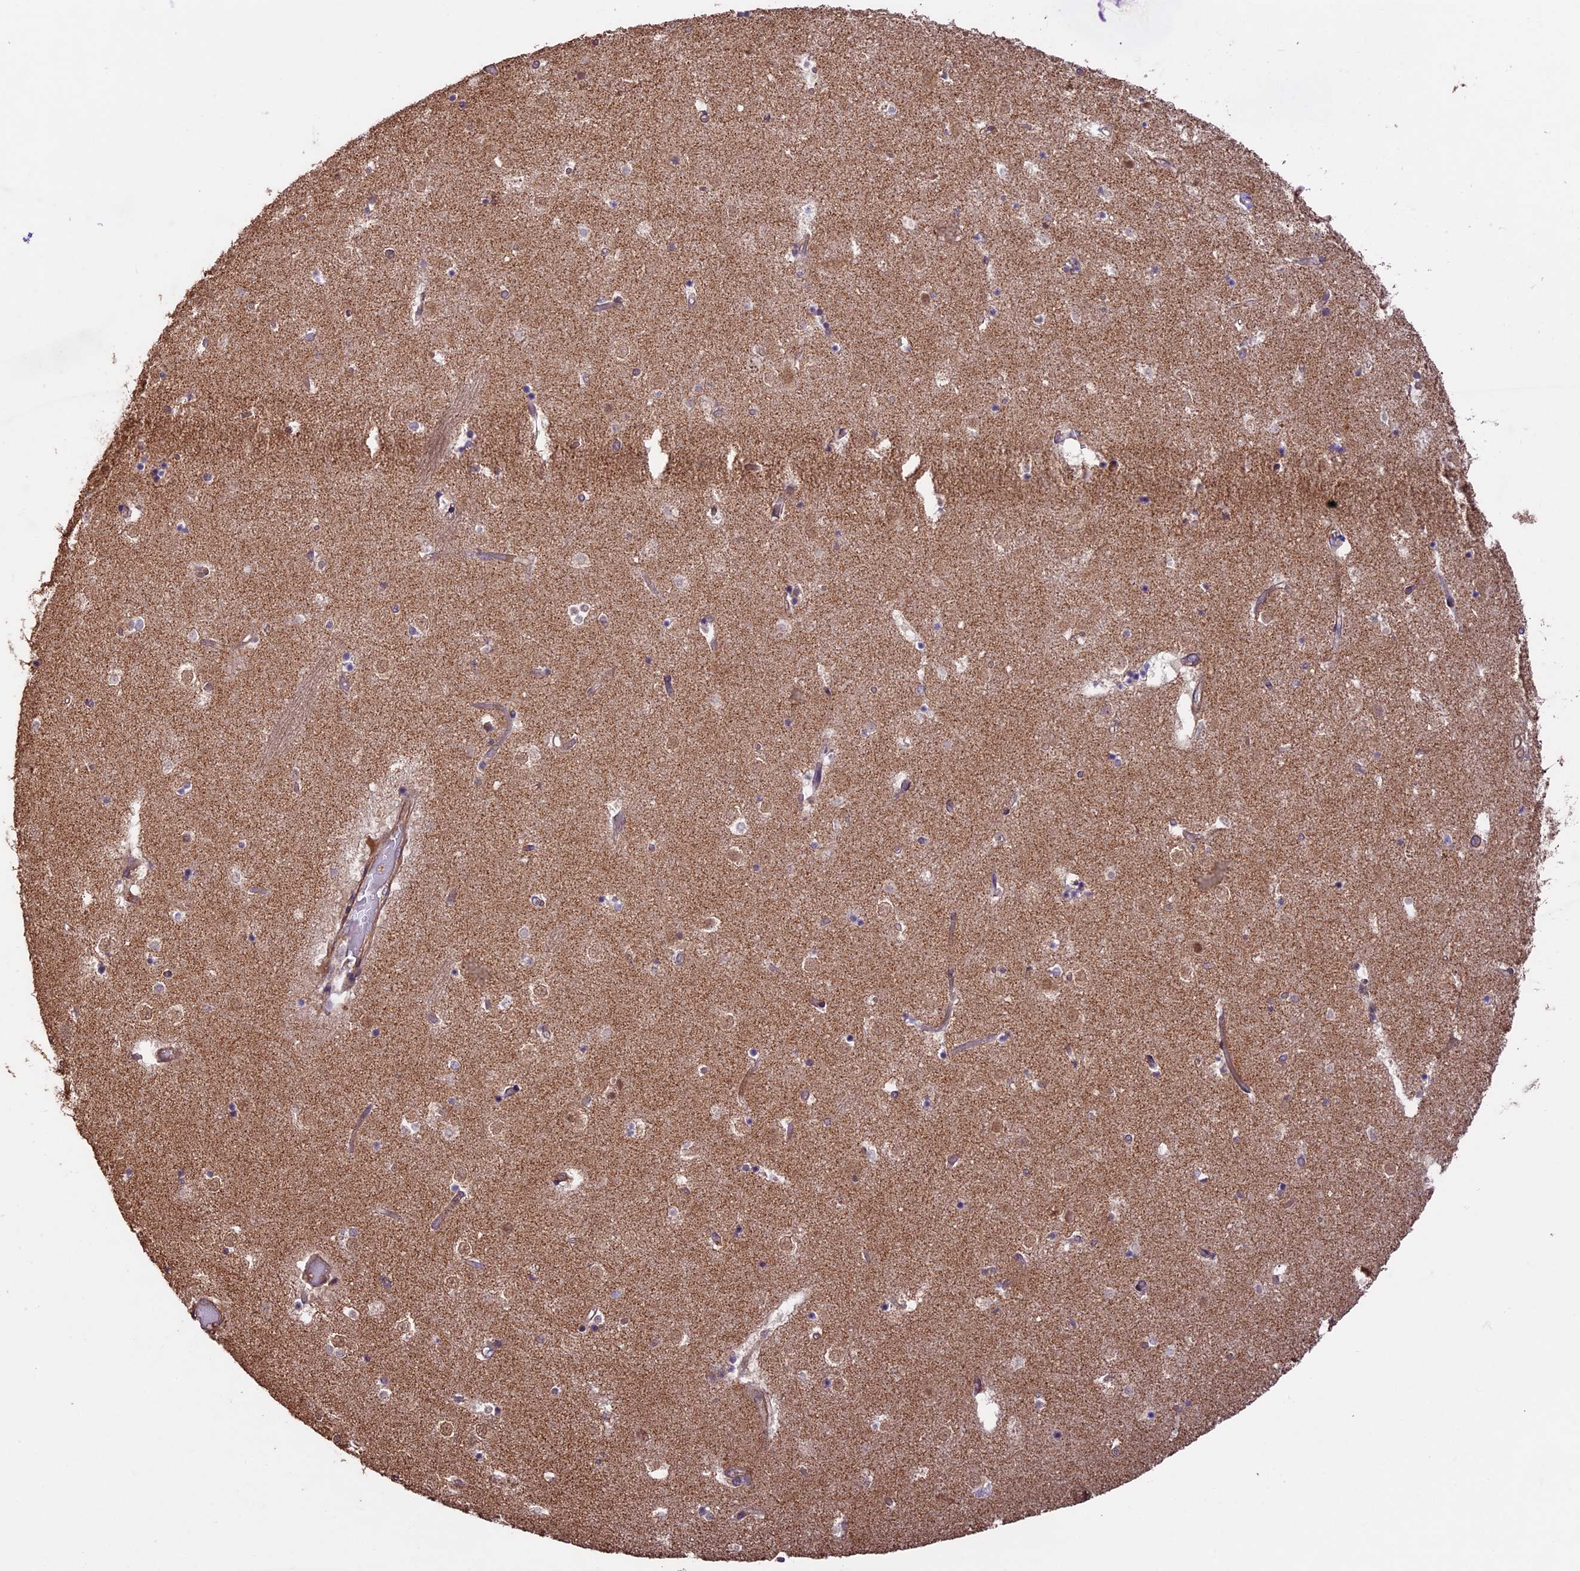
{"staining": {"intensity": "negative", "quantity": "none", "location": "none"}, "tissue": "caudate", "cell_type": "Glial cells", "image_type": "normal", "snomed": [{"axis": "morphology", "description": "Normal tissue, NOS"}, {"axis": "topography", "description": "Lateral ventricle wall"}], "caption": "Immunohistochemistry image of benign caudate: caudate stained with DAB (3,3'-diaminobenzidine) demonstrates no significant protein positivity in glial cells. The staining was performed using DAB (3,3'-diaminobenzidine) to visualize the protein expression in brown, while the nuclei were stained in blue with hematoxylin (Magnification: 20x).", "gene": "BCAS4", "patient": {"sex": "female", "age": 52}}